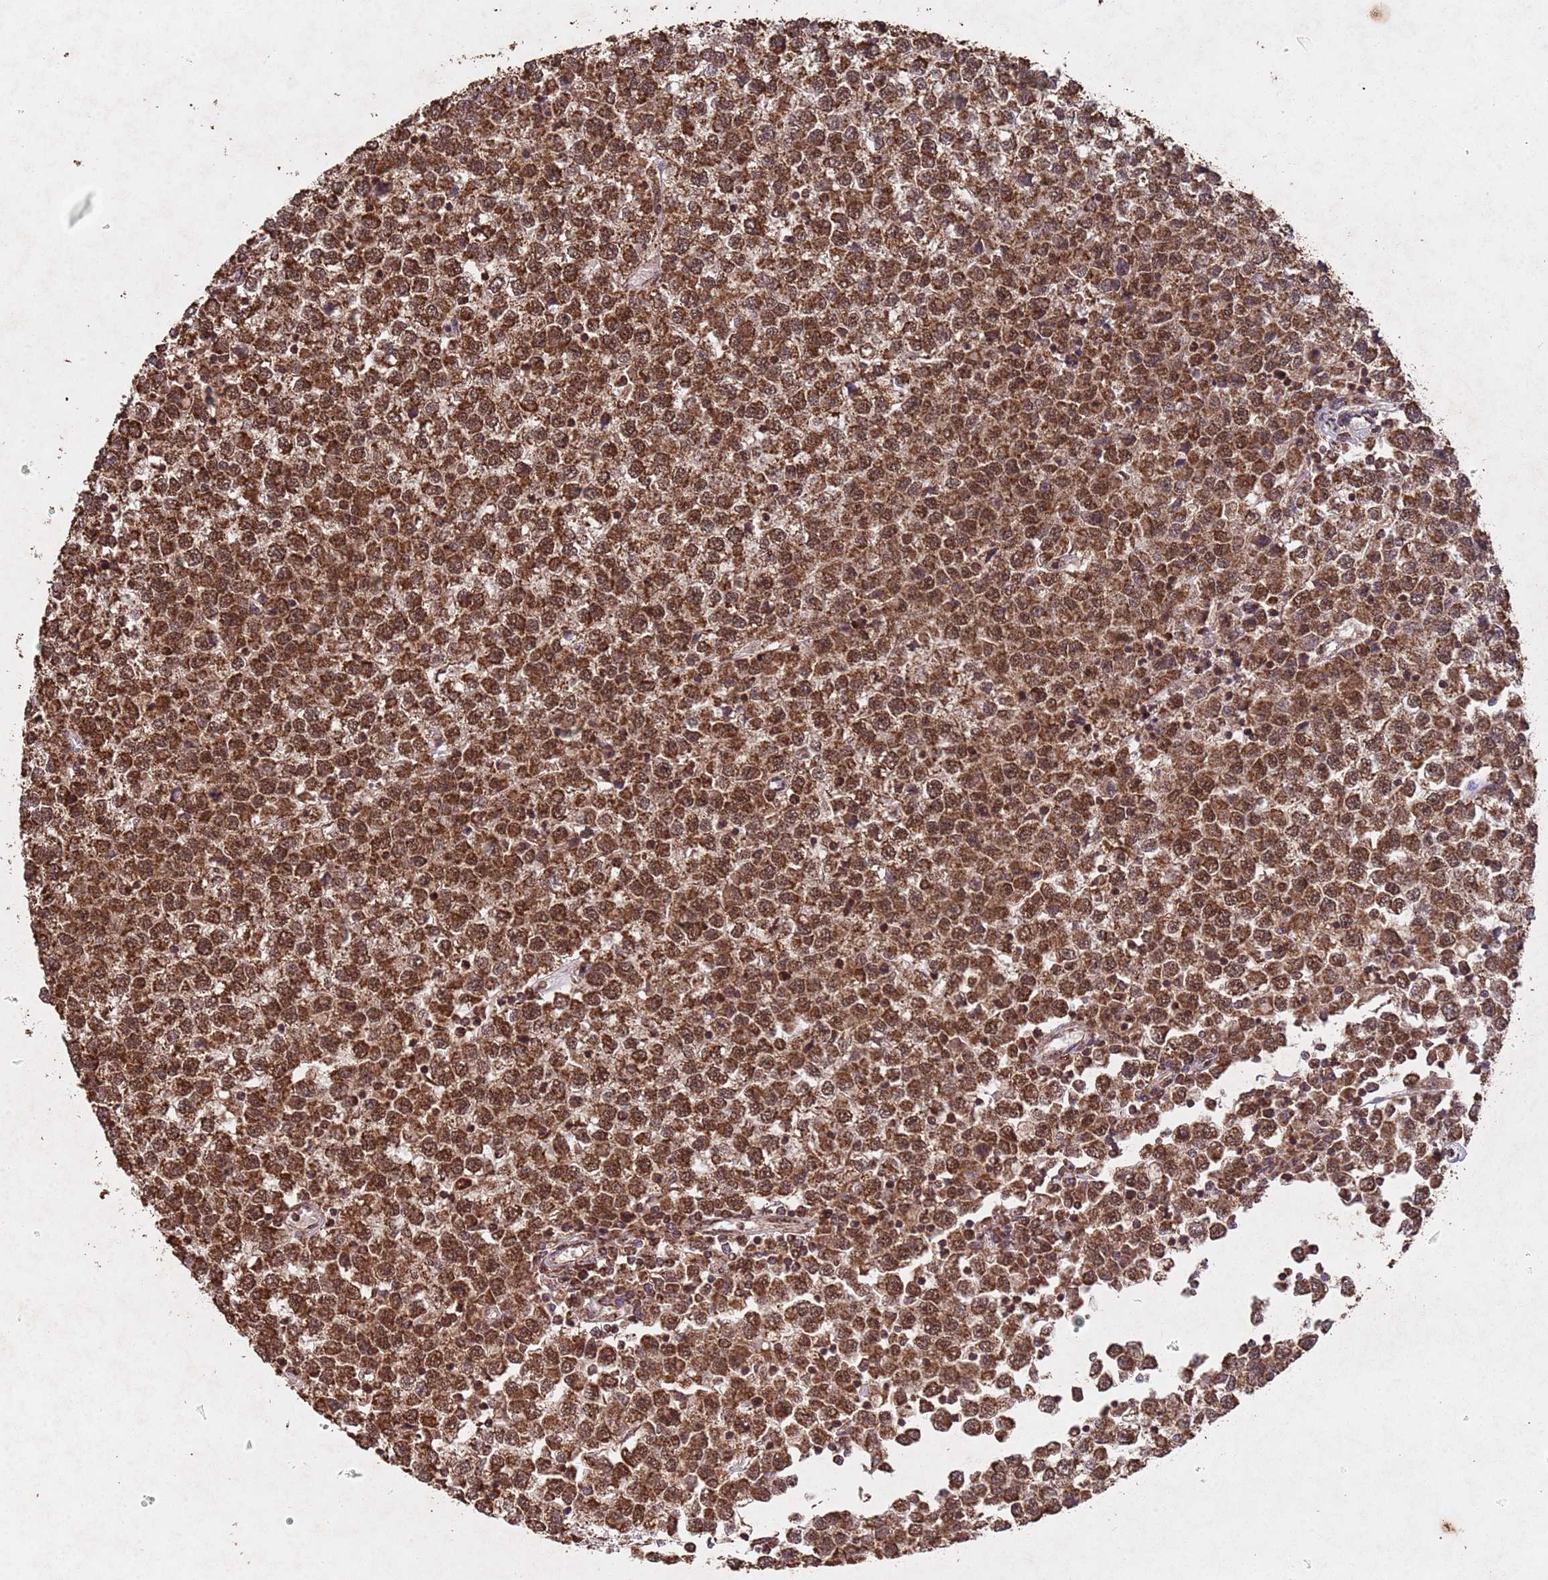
{"staining": {"intensity": "strong", "quantity": ">75%", "location": "nuclear"}, "tissue": "testis cancer", "cell_type": "Tumor cells", "image_type": "cancer", "snomed": [{"axis": "morphology", "description": "Seminoma, NOS"}, {"axis": "topography", "description": "Testis"}], "caption": "Immunohistochemical staining of seminoma (testis) demonstrates strong nuclear protein staining in approximately >75% of tumor cells. The staining was performed using DAB (3,3'-diaminobenzidine) to visualize the protein expression in brown, while the nuclei were stained in blue with hematoxylin (Magnification: 20x).", "gene": "HDAC10", "patient": {"sex": "male", "age": 65}}